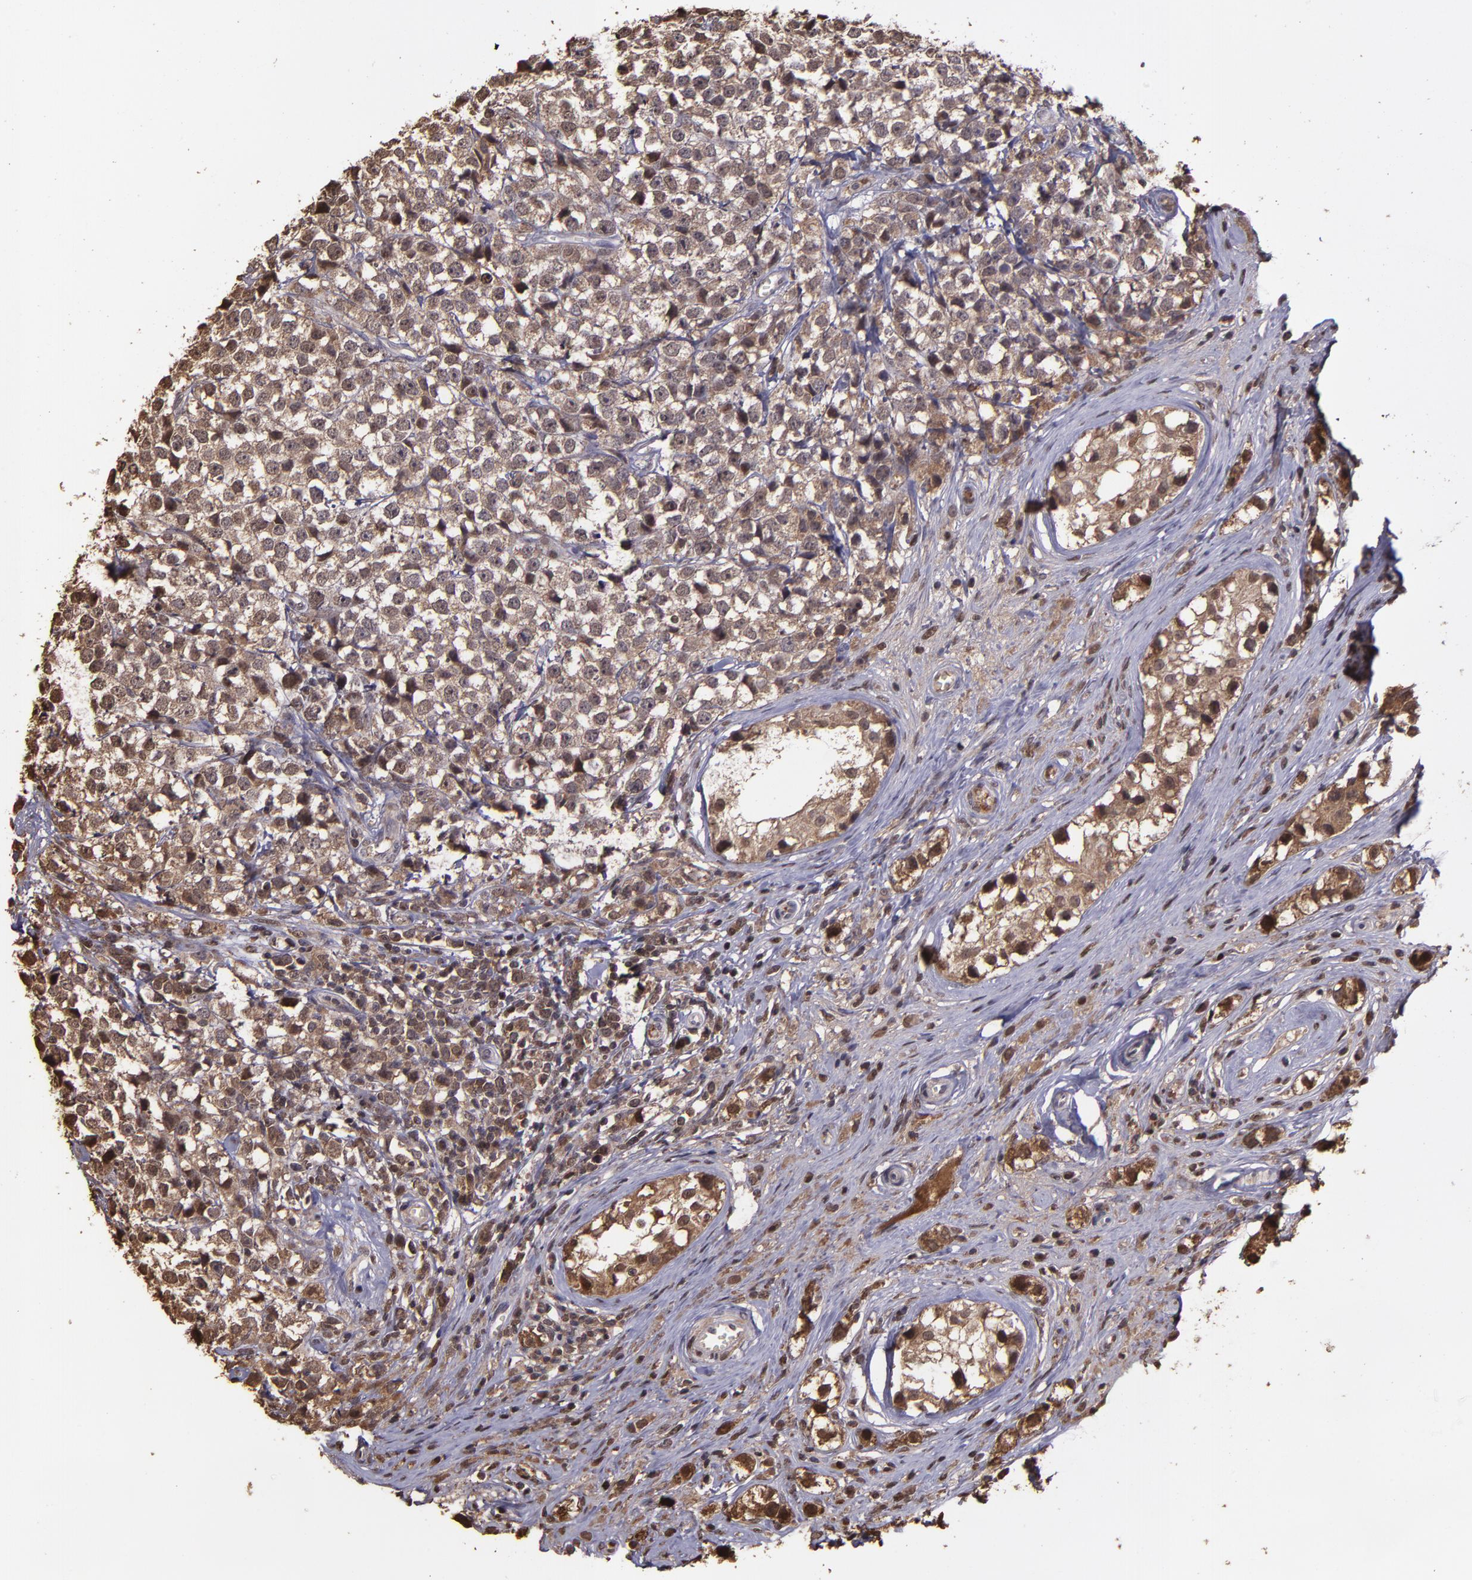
{"staining": {"intensity": "moderate", "quantity": ">75%", "location": "cytoplasmic/membranous,nuclear"}, "tissue": "testis cancer", "cell_type": "Tumor cells", "image_type": "cancer", "snomed": [{"axis": "morphology", "description": "Seminoma, NOS"}, {"axis": "topography", "description": "Testis"}], "caption": "The immunohistochemical stain shows moderate cytoplasmic/membranous and nuclear positivity in tumor cells of testis cancer tissue.", "gene": "SERPINF2", "patient": {"sex": "male", "age": 25}}